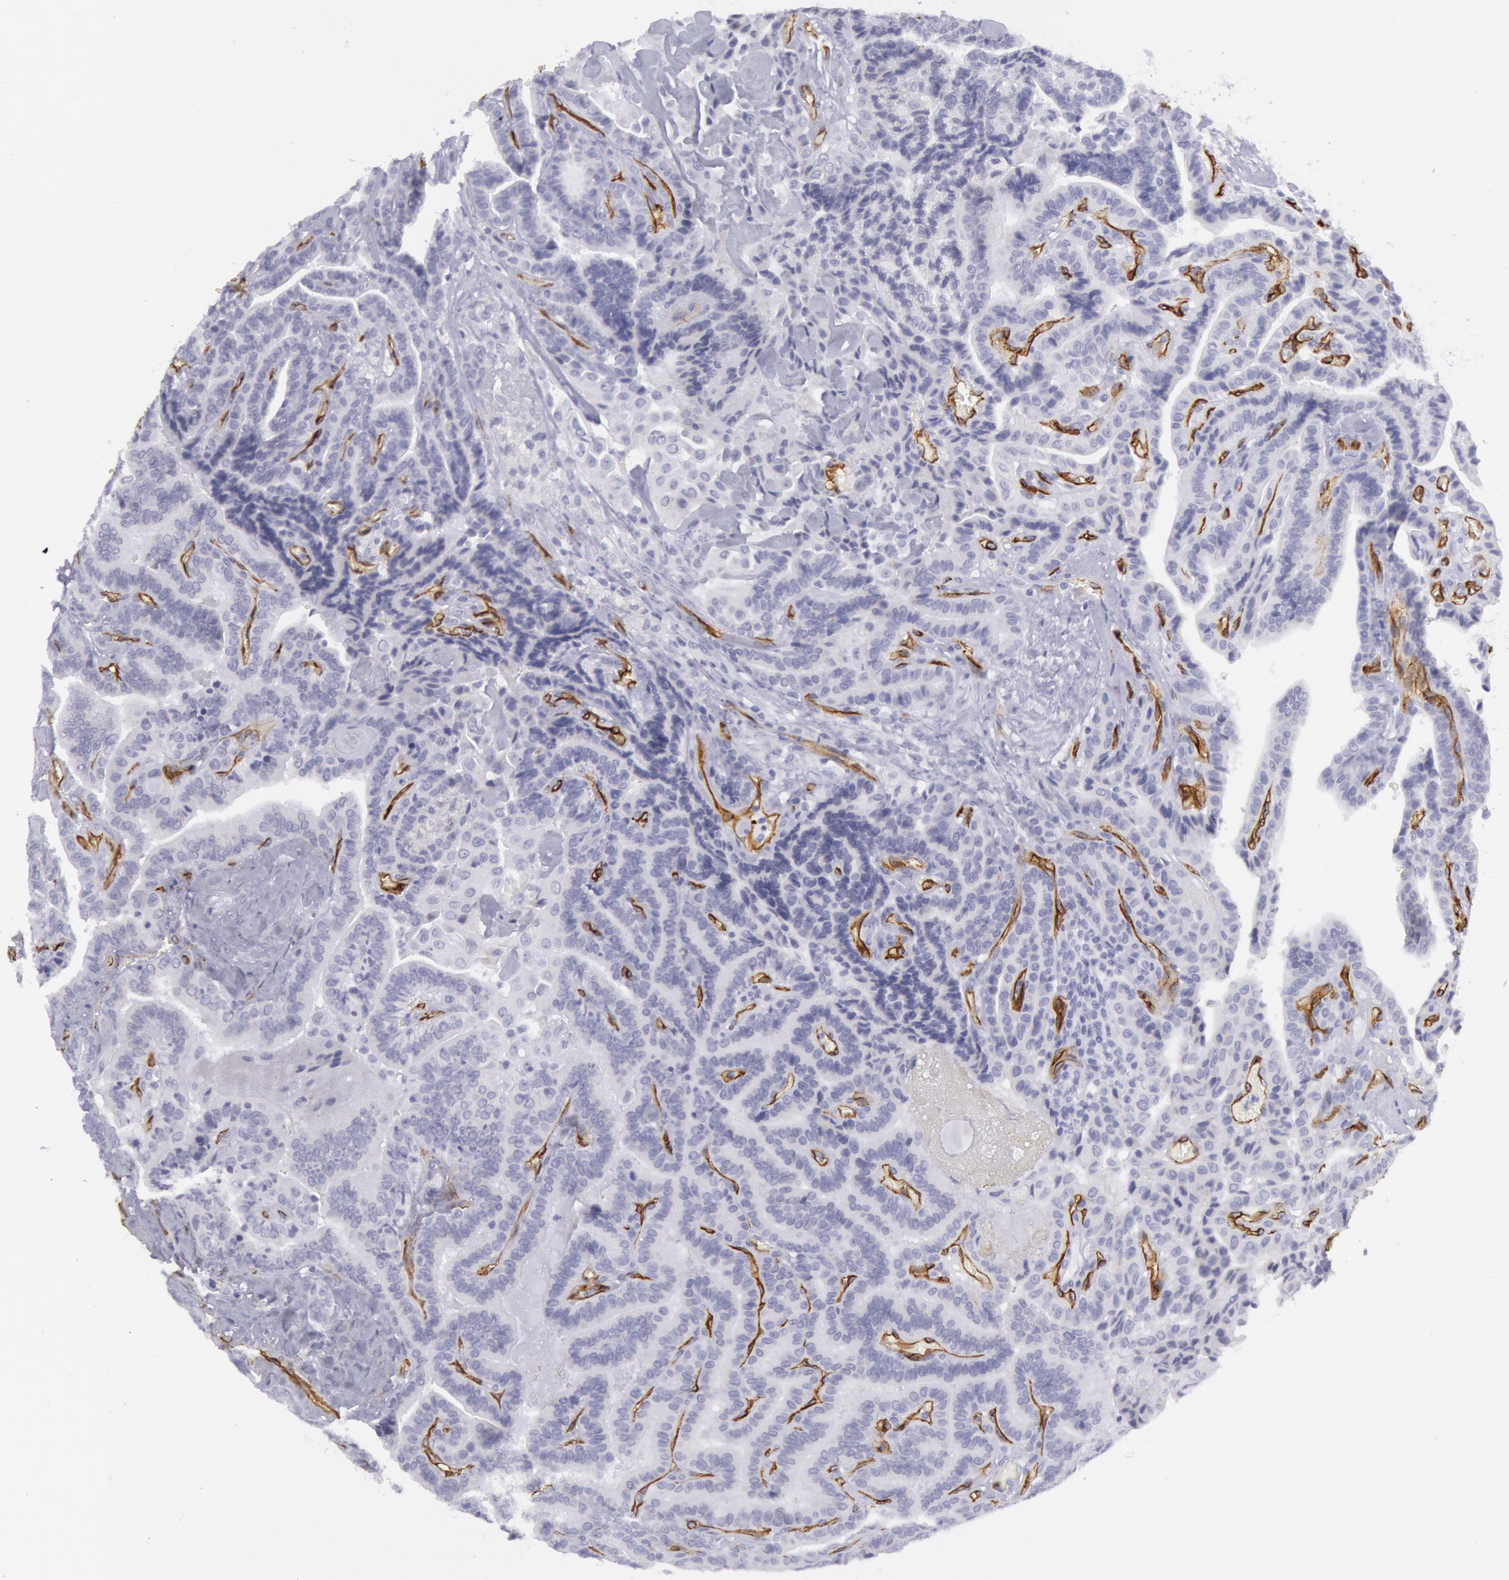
{"staining": {"intensity": "negative", "quantity": "none", "location": "none"}, "tissue": "thyroid cancer", "cell_type": "Tumor cells", "image_type": "cancer", "snomed": [{"axis": "morphology", "description": "Papillary adenocarcinoma, NOS"}, {"axis": "topography", "description": "Thyroid gland"}], "caption": "A photomicrograph of human papillary adenocarcinoma (thyroid) is negative for staining in tumor cells.", "gene": "CDH13", "patient": {"sex": "male", "age": 87}}